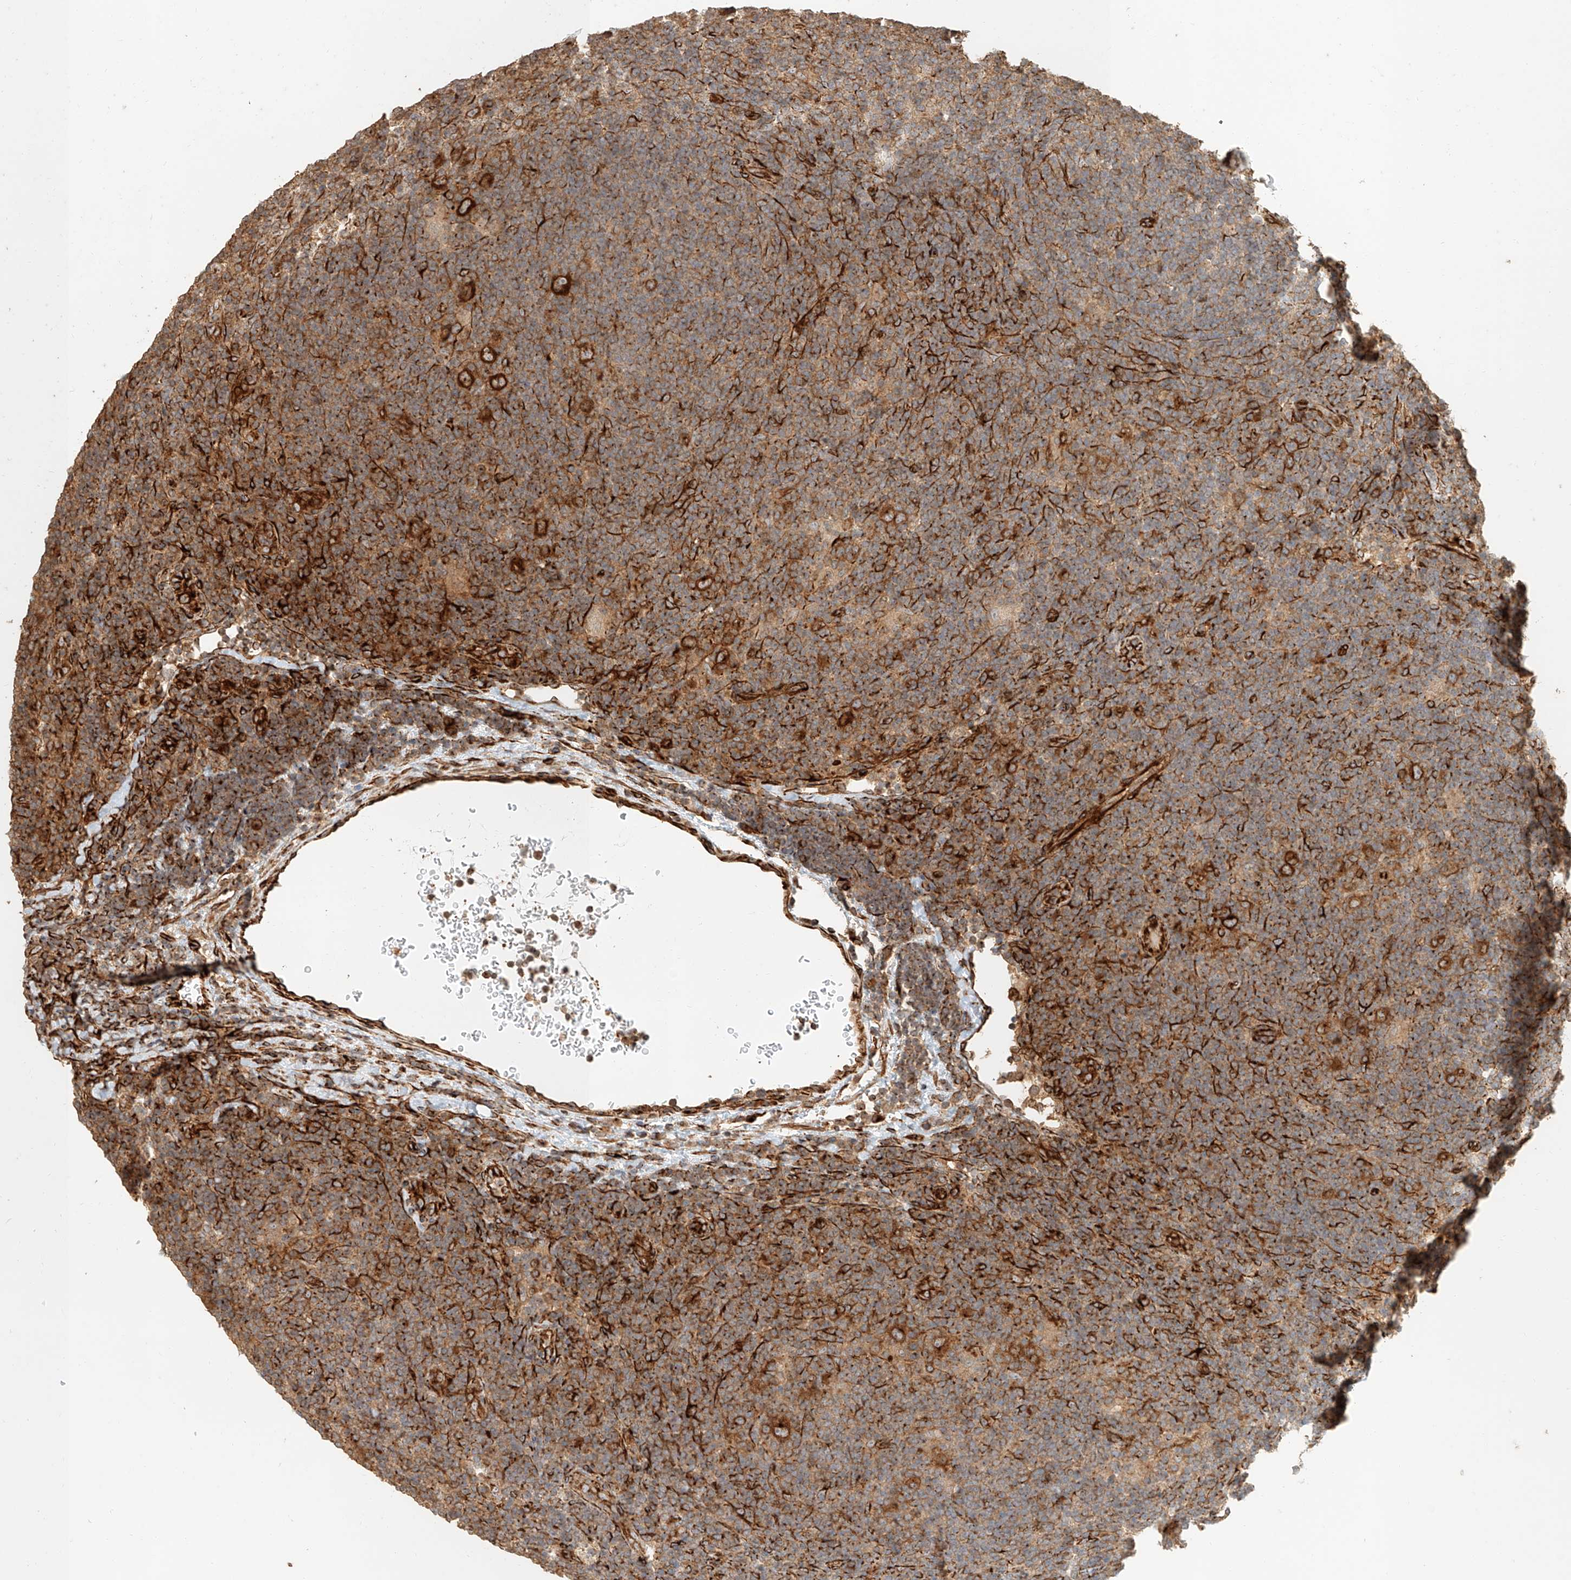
{"staining": {"intensity": "strong", "quantity": ">75%", "location": "cytoplasmic/membranous"}, "tissue": "lymphoma", "cell_type": "Tumor cells", "image_type": "cancer", "snomed": [{"axis": "morphology", "description": "Hodgkin's disease, NOS"}, {"axis": "topography", "description": "Lymph node"}], "caption": "Strong cytoplasmic/membranous staining is identified in approximately >75% of tumor cells in lymphoma. Immunohistochemistry stains the protein of interest in brown and the nuclei are stained blue.", "gene": "NAP1L1", "patient": {"sex": "female", "age": 57}}